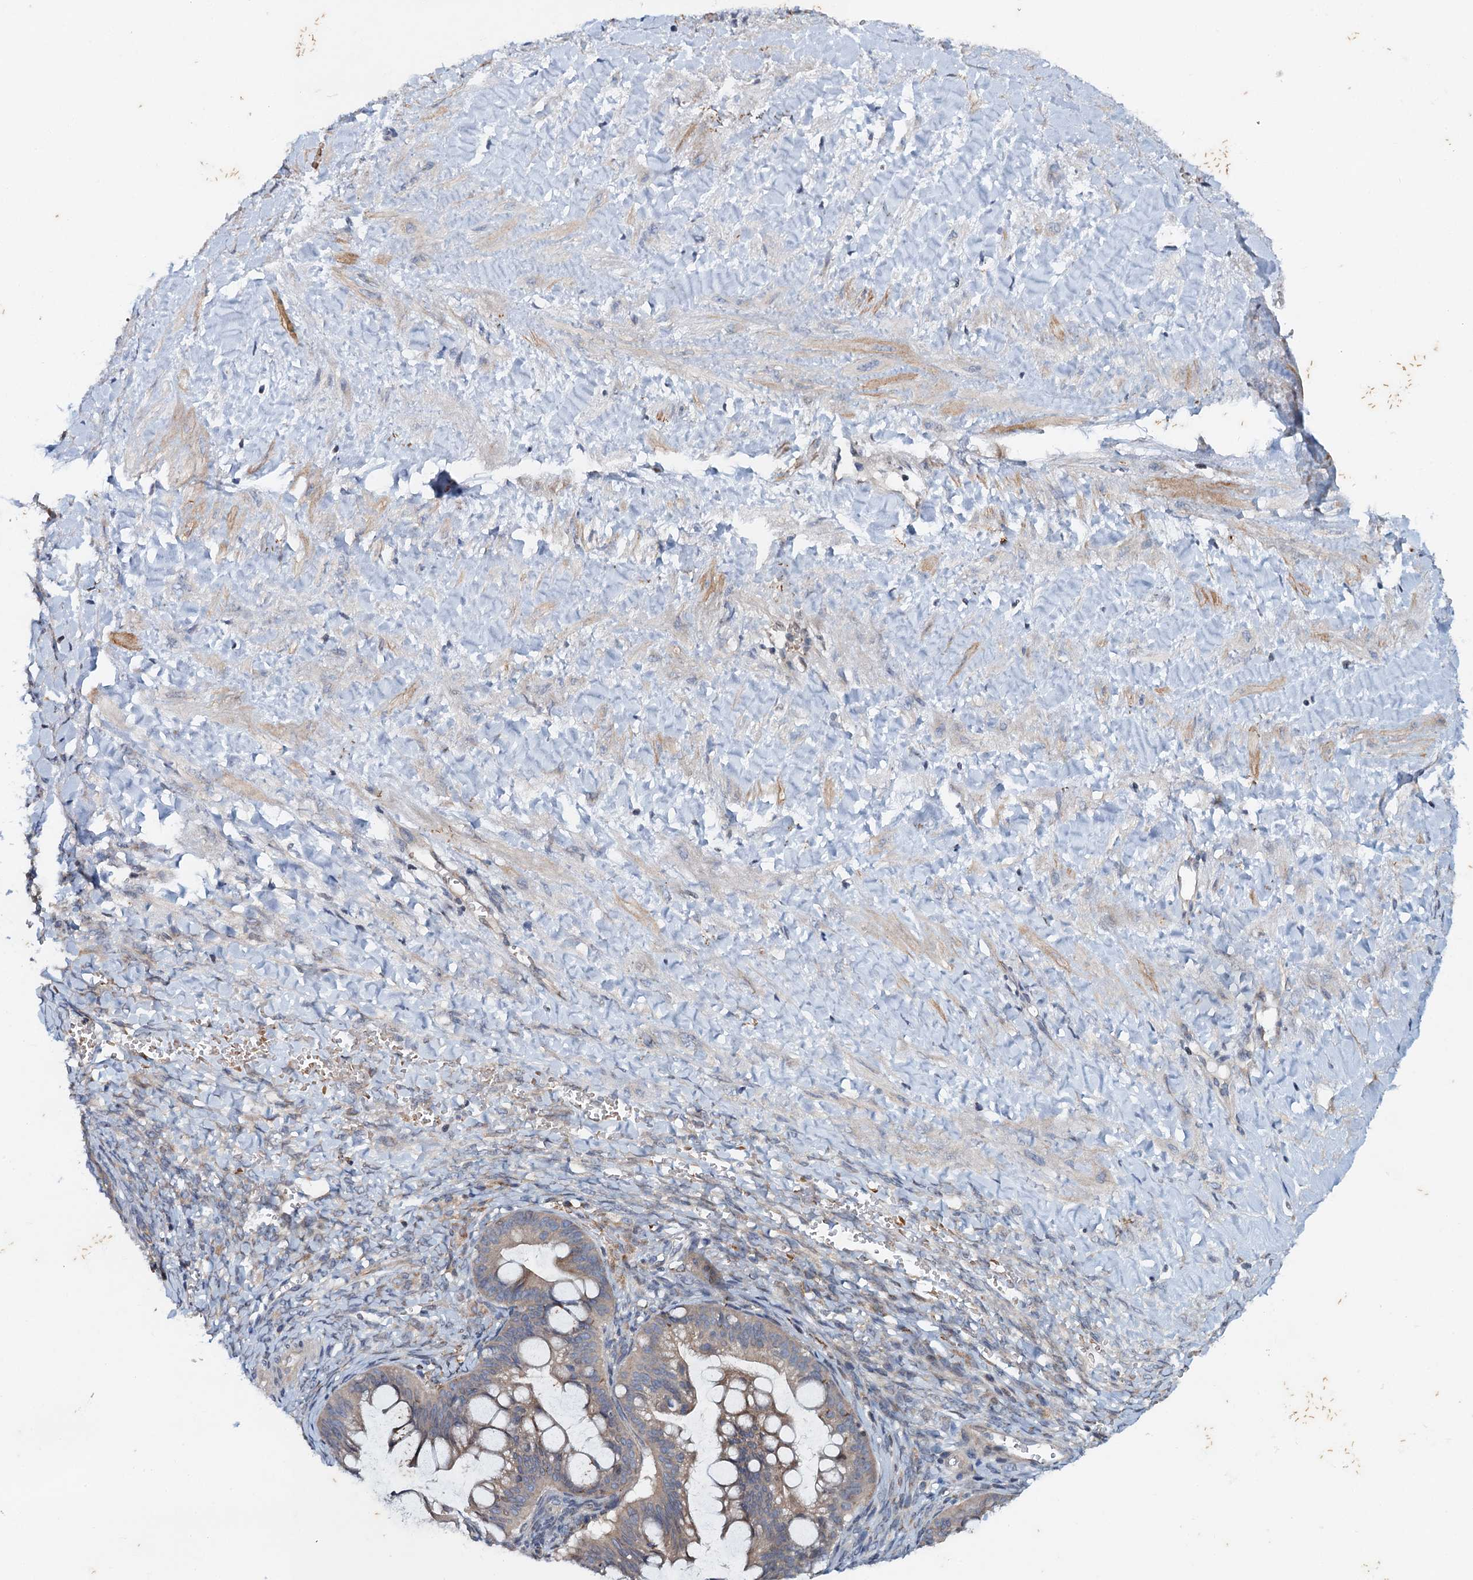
{"staining": {"intensity": "moderate", "quantity": "25%-75%", "location": "cytoplasmic/membranous"}, "tissue": "ovarian cancer", "cell_type": "Tumor cells", "image_type": "cancer", "snomed": [{"axis": "morphology", "description": "Cystadenocarcinoma, mucinous, NOS"}, {"axis": "topography", "description": "Ovary"}], "caption": "Ovarian cancer (mucinous cystadenocarcinoma) stained with a protein marker reveals moderate staining in tumor cells.", "gene": "NBEA", "patient": {"sex": "female", "age": 73}}